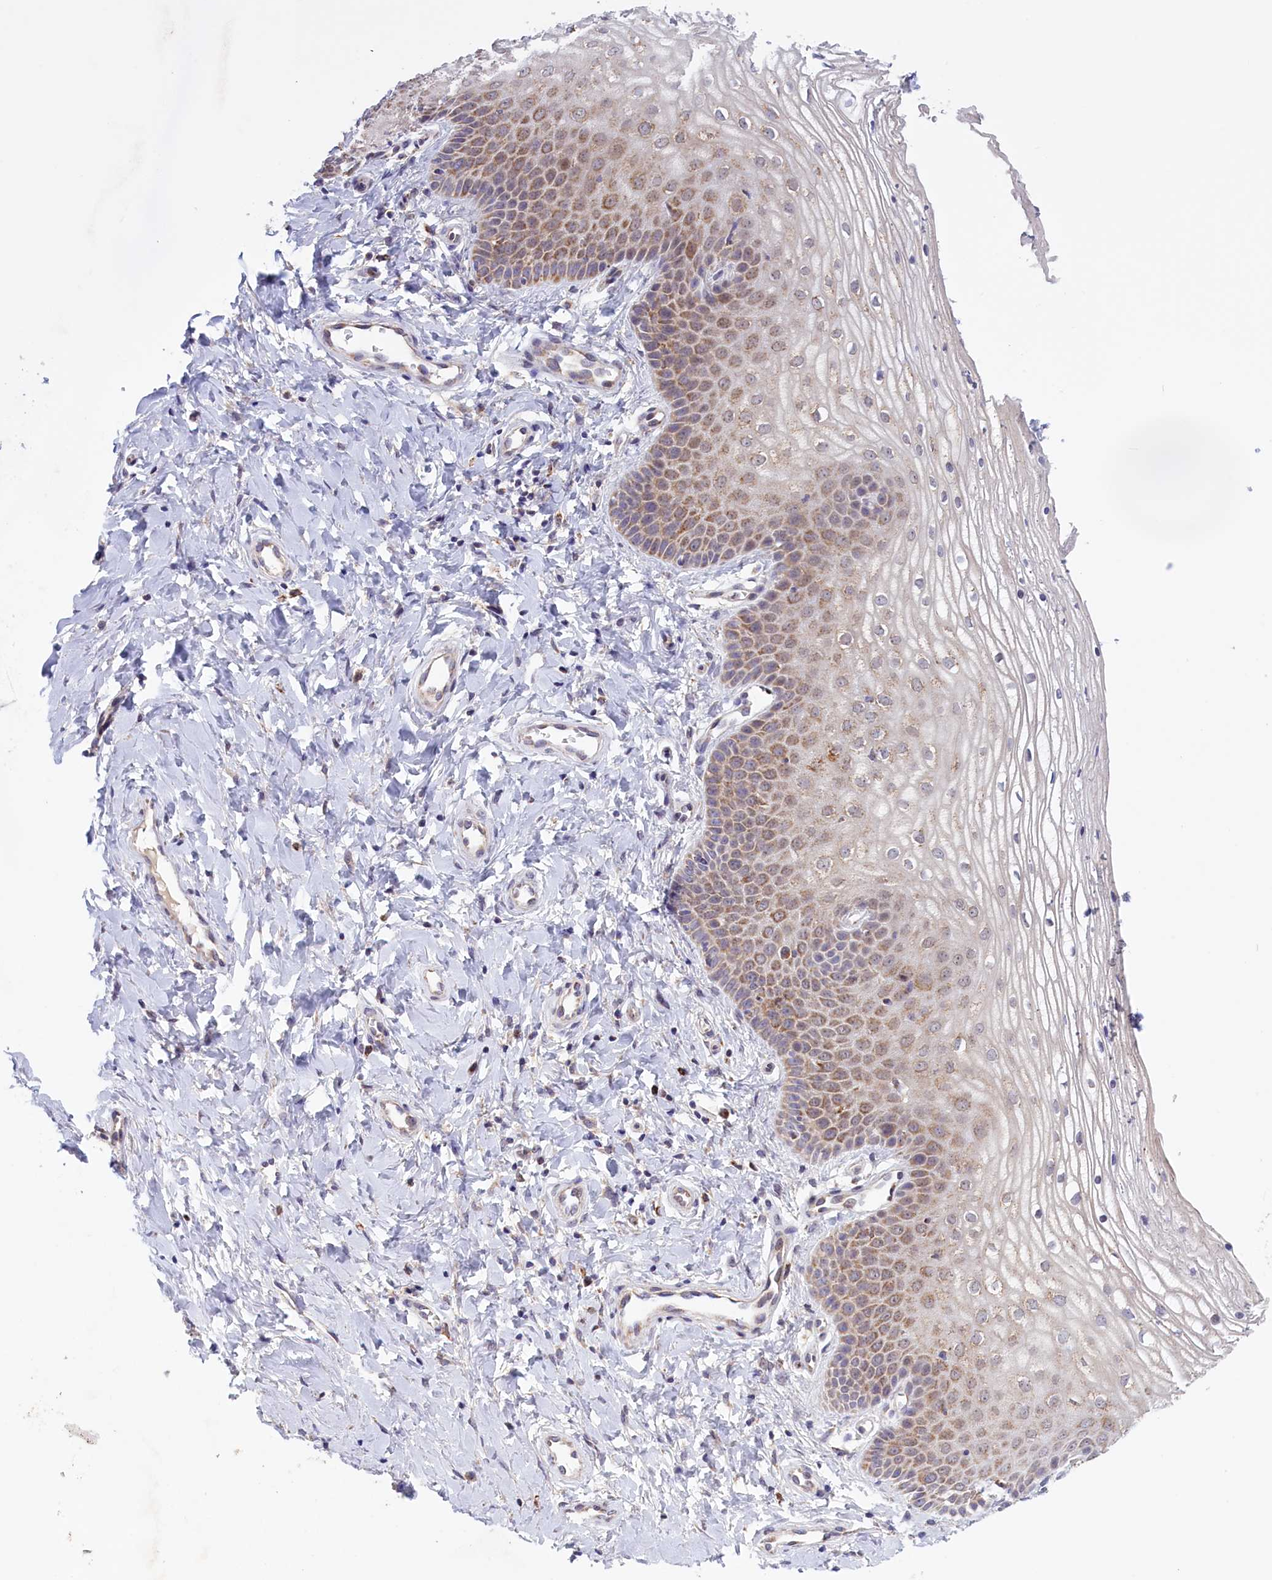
{"staining": {"intensity": "moderate", "quantity": ">75%", "location": "cytoplasmic/membranous"}, "tissue": "vagina", "cell_type": "Squamous epithelial cells", "image_type": "normal", "snomed": [{"axis": "morphology", "description": "Normal tissue, NOS"}, {"axis": "topography", "description": "Vagina"}], "caption": "Normal vagina reveals moderate cytoplasmic/membranous positivity in approximately >75% of squamous epithelial cells Using DAB (brown) and hematoxylin (blue) stains, captured at high magnification using brightfield microscopy..", "gene": "FAM149B1", "patient": {"sex": "female", "age": 68}}